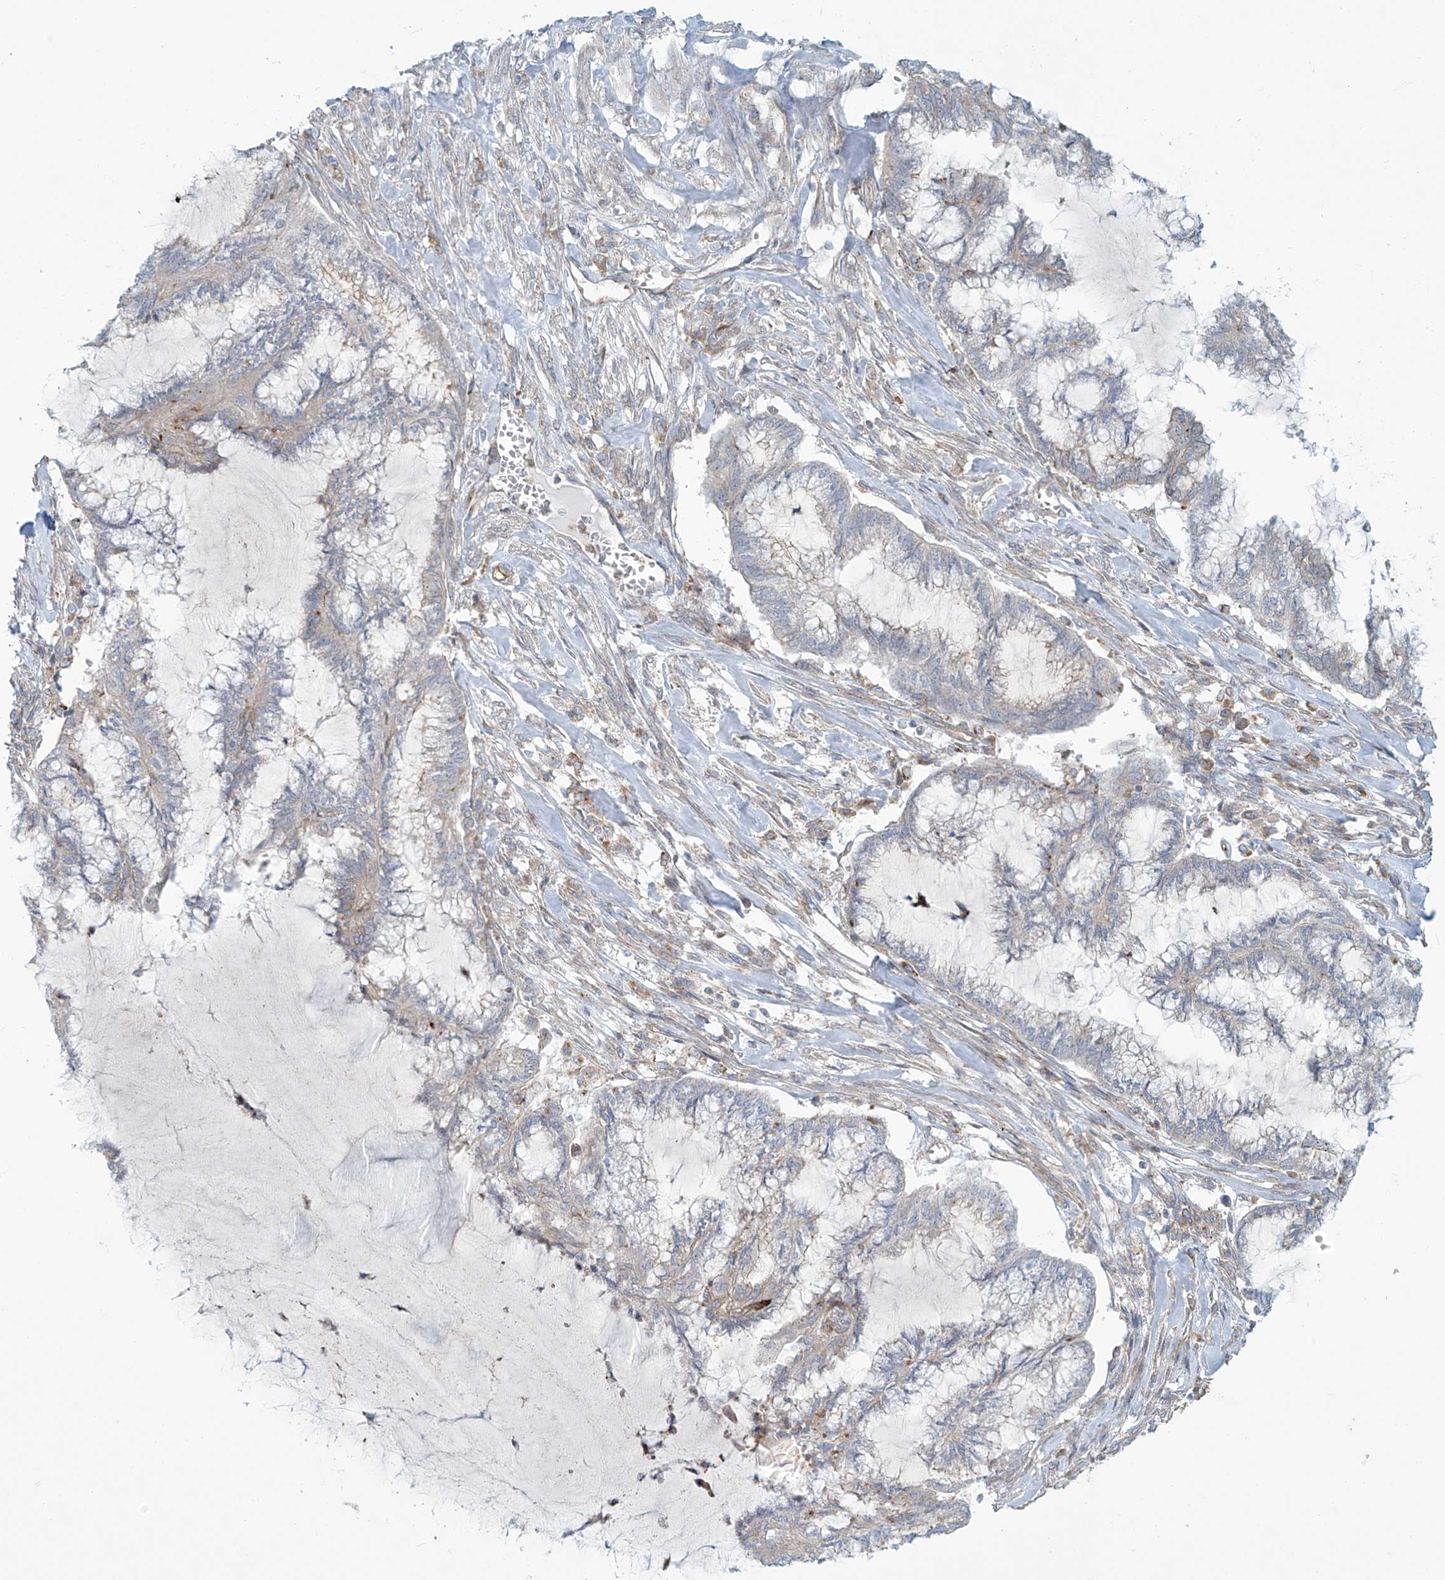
{"staining": {"intensity": "negative", "quantity": "none", "location": "none"}, "tissue": "endometrial cancer", "cell_type": "Tumor cells", "image_type": "cancer", "snomed": [{"axis": "morphology", "description": "Adenocarcinoma, NOS"}, {"axis": "topography", "description": "Endometrium"}], "caption": "DAB (3,3'-diaminobenzidine) immunohistochemical staining of human endometrial cancer demonstrates no significant positivity in tumor cells.", "gene": "LZTS3", "patient": {"sex": "female", "age": 86}}